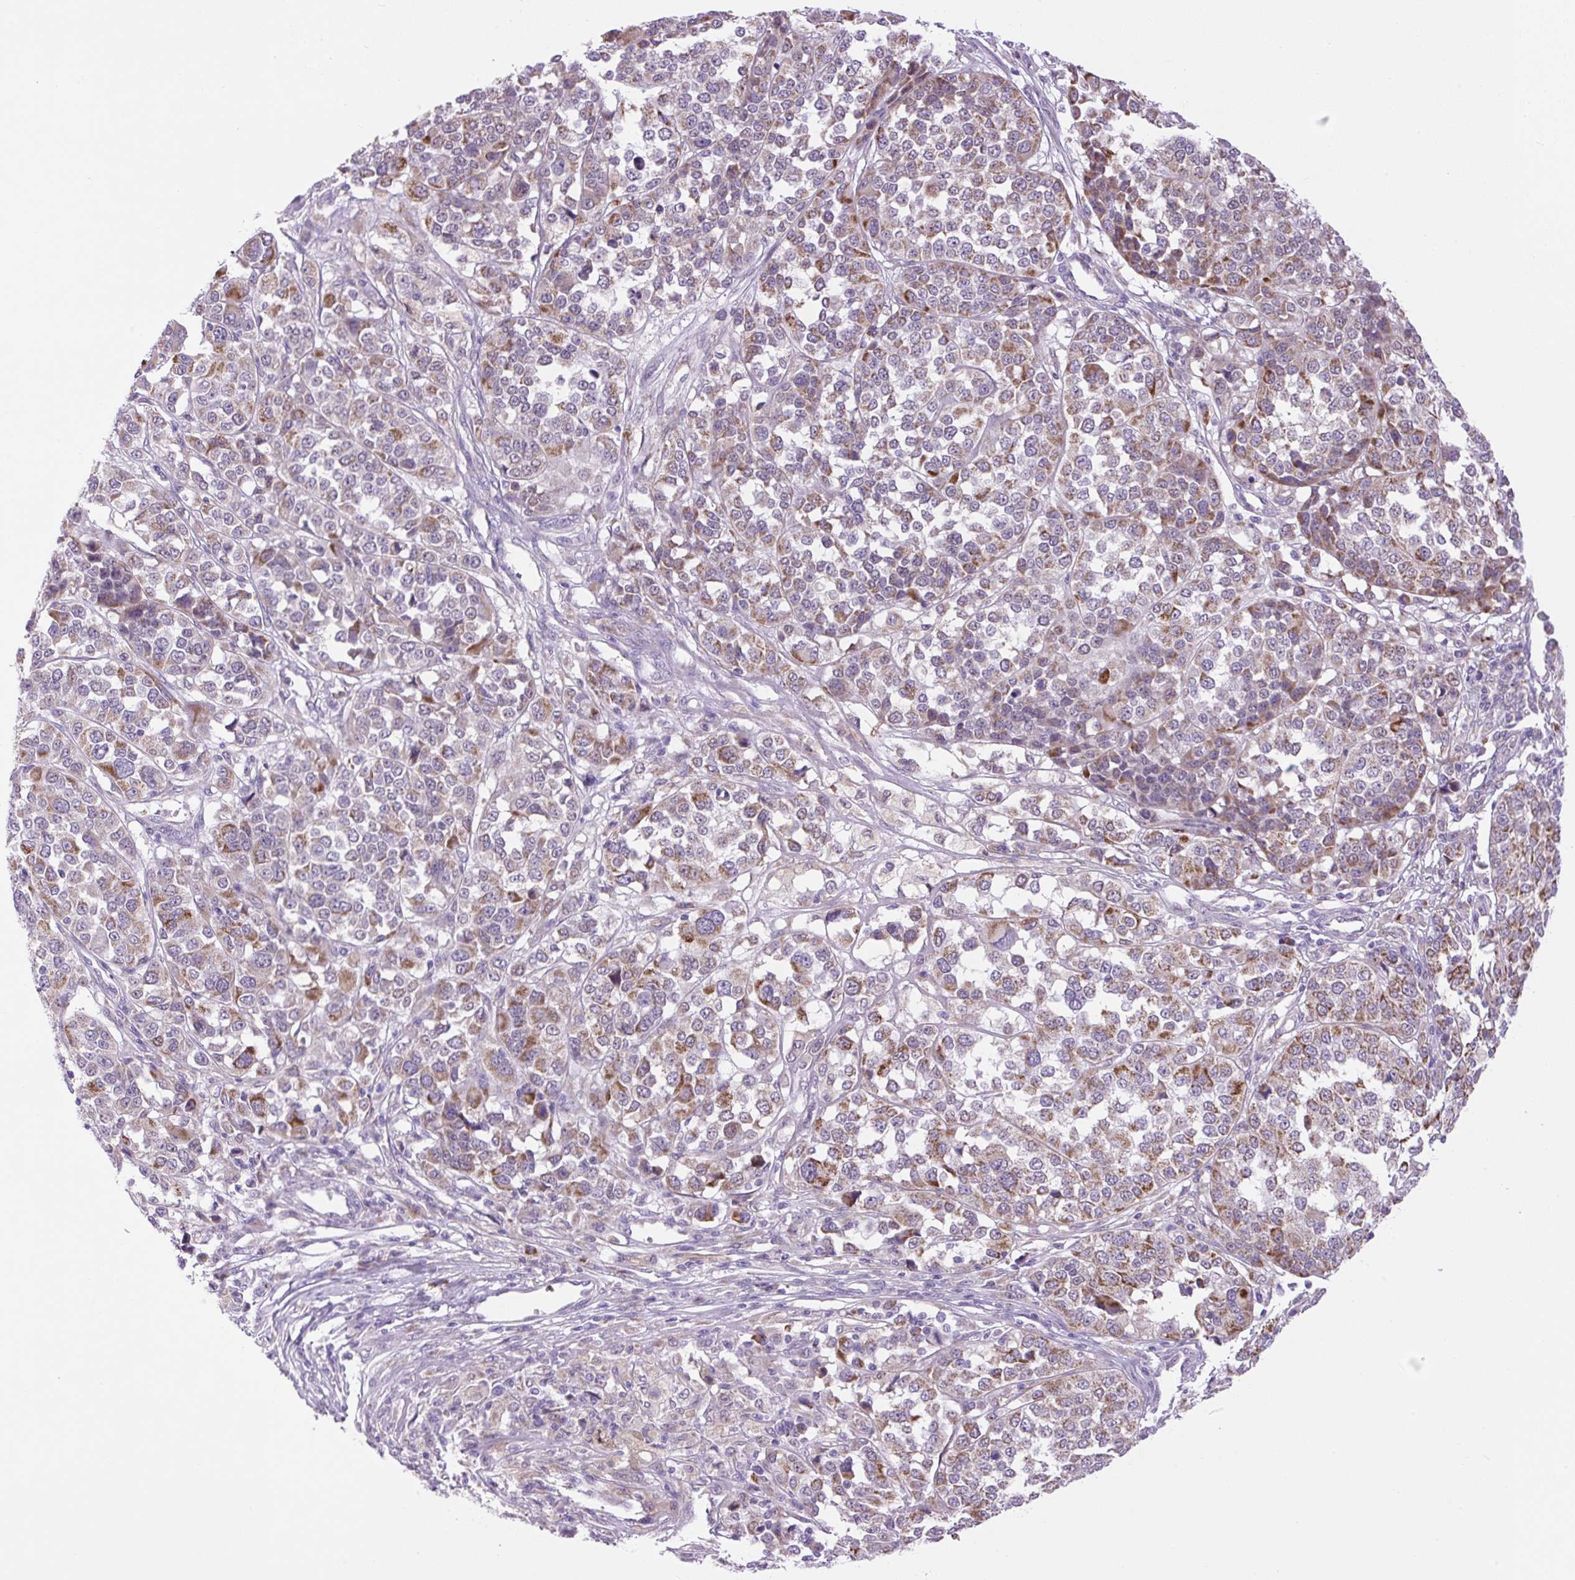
{"staining": {"intensity": "moderate", "quantity": "25%-75%", "location": "cytoplasmic/membranous"}, "tissue": "melanoma", "cell_type": "Tumor cells", "image_type": "cancer", "snomed": [{"axis": "morphology", "description": "Malignant melanoma, Metastatic site"}, {"axis": "topography", "description": "Lymph node"}], "caption": "Moderate cytoplasmic/membranous staining is appreciated in approximately 25%-75% of tumor cells in malignant melanoma (metastatic site).", "gene": "SCO2", "patient": {"sex": "male", "age": 44}}